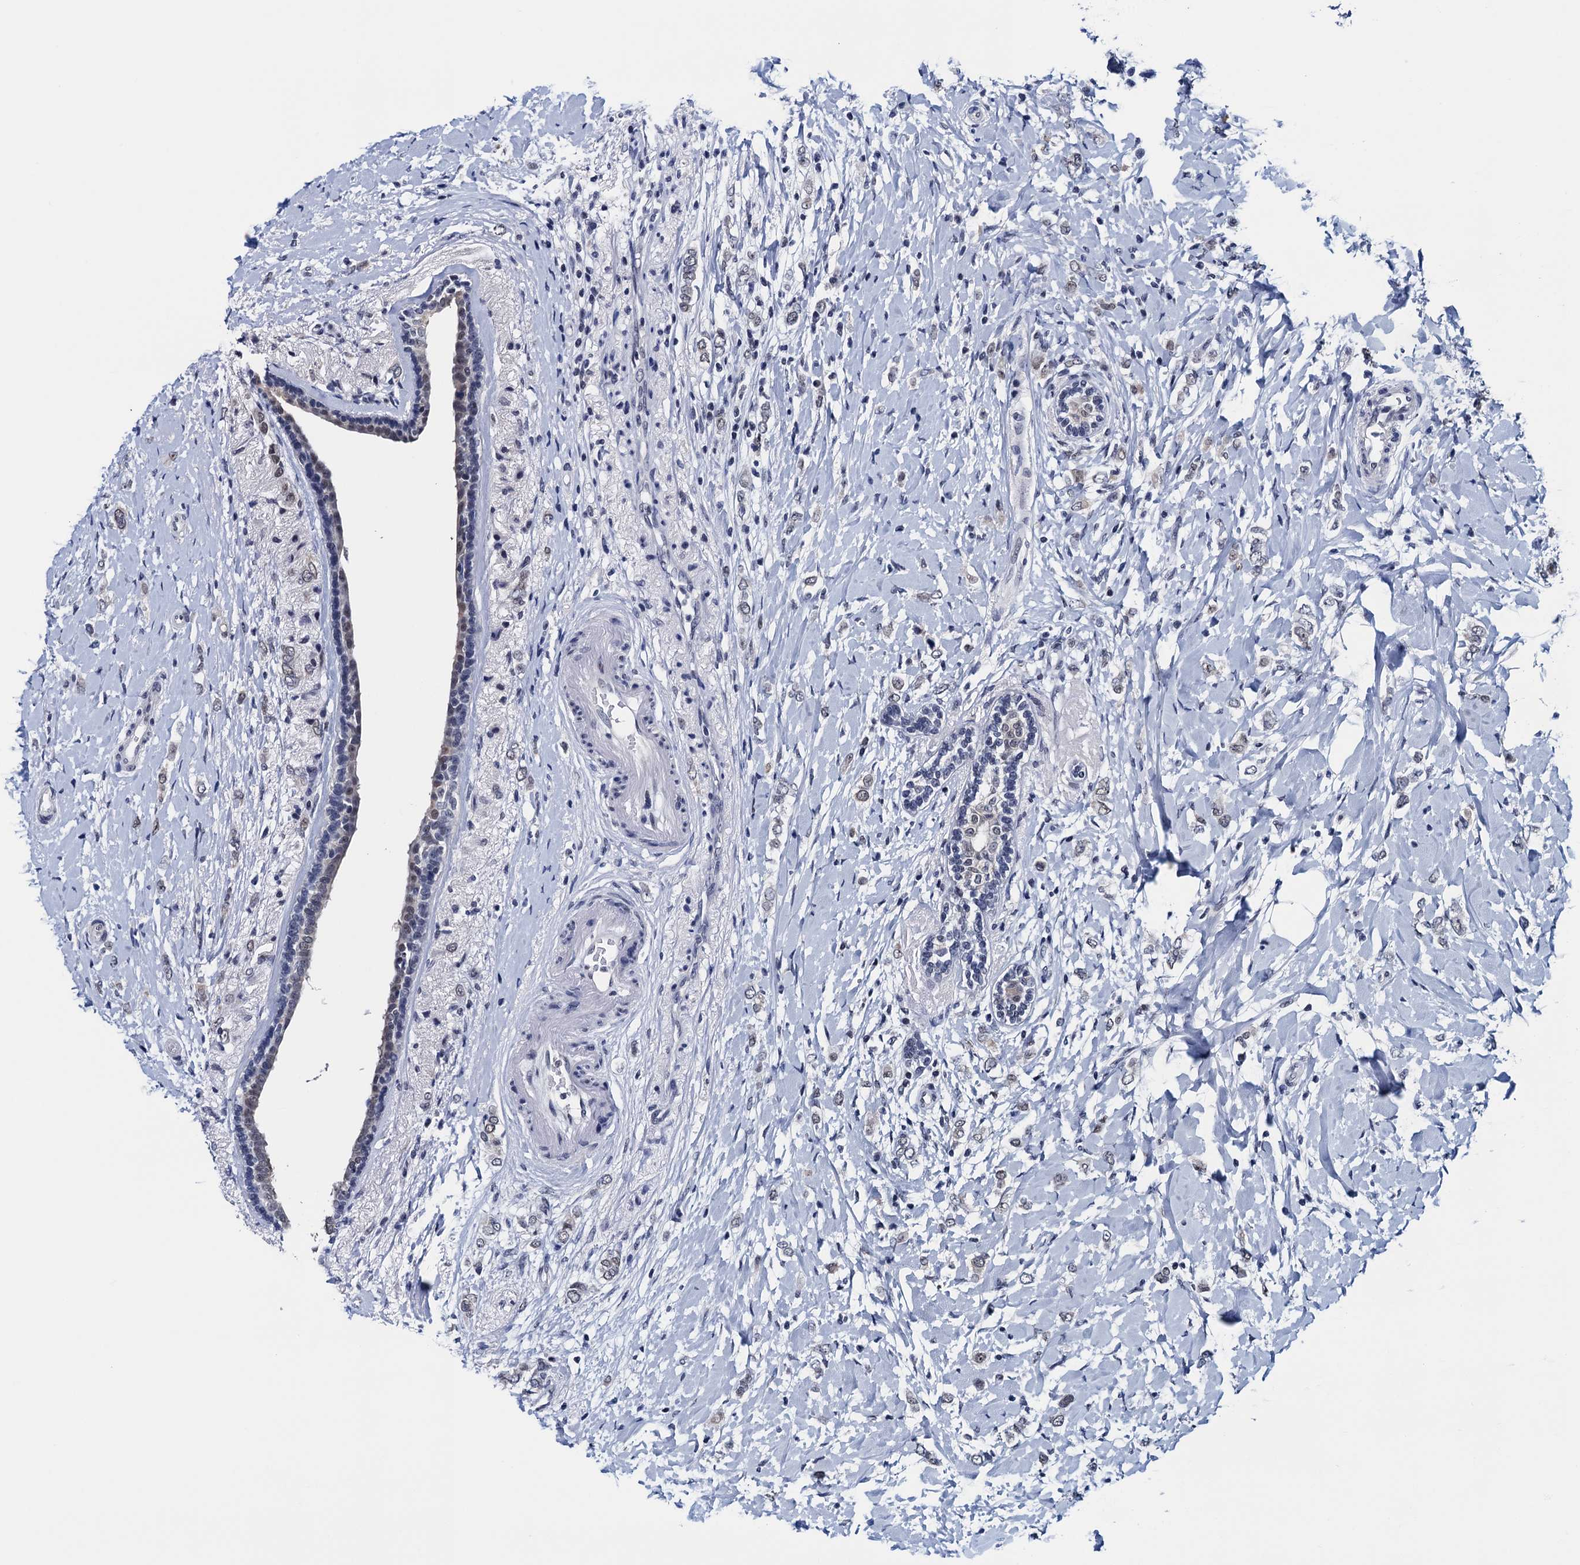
{"staining": {"intensity": "weak", "quantity": "25%-75%", "location": "nuclear"}, "tissue": "breast cancer", "cell_type": "Tumor cells", "image_type": "cancer", "snomed": [{"axis": "morphology", "description": "Normal tissue, NOS"}, {"axis": "morphology", "description": "Lobular carcinoma"}, {"axis": "topography", "description": "Breast"}], "caption": "Weak nuclear protein positivity is present in about 25%-75% of tumor cells in lobular carcinoma (breast).", "gene": "FNBP4", "patient": {"sex": "female", "age": 47}}